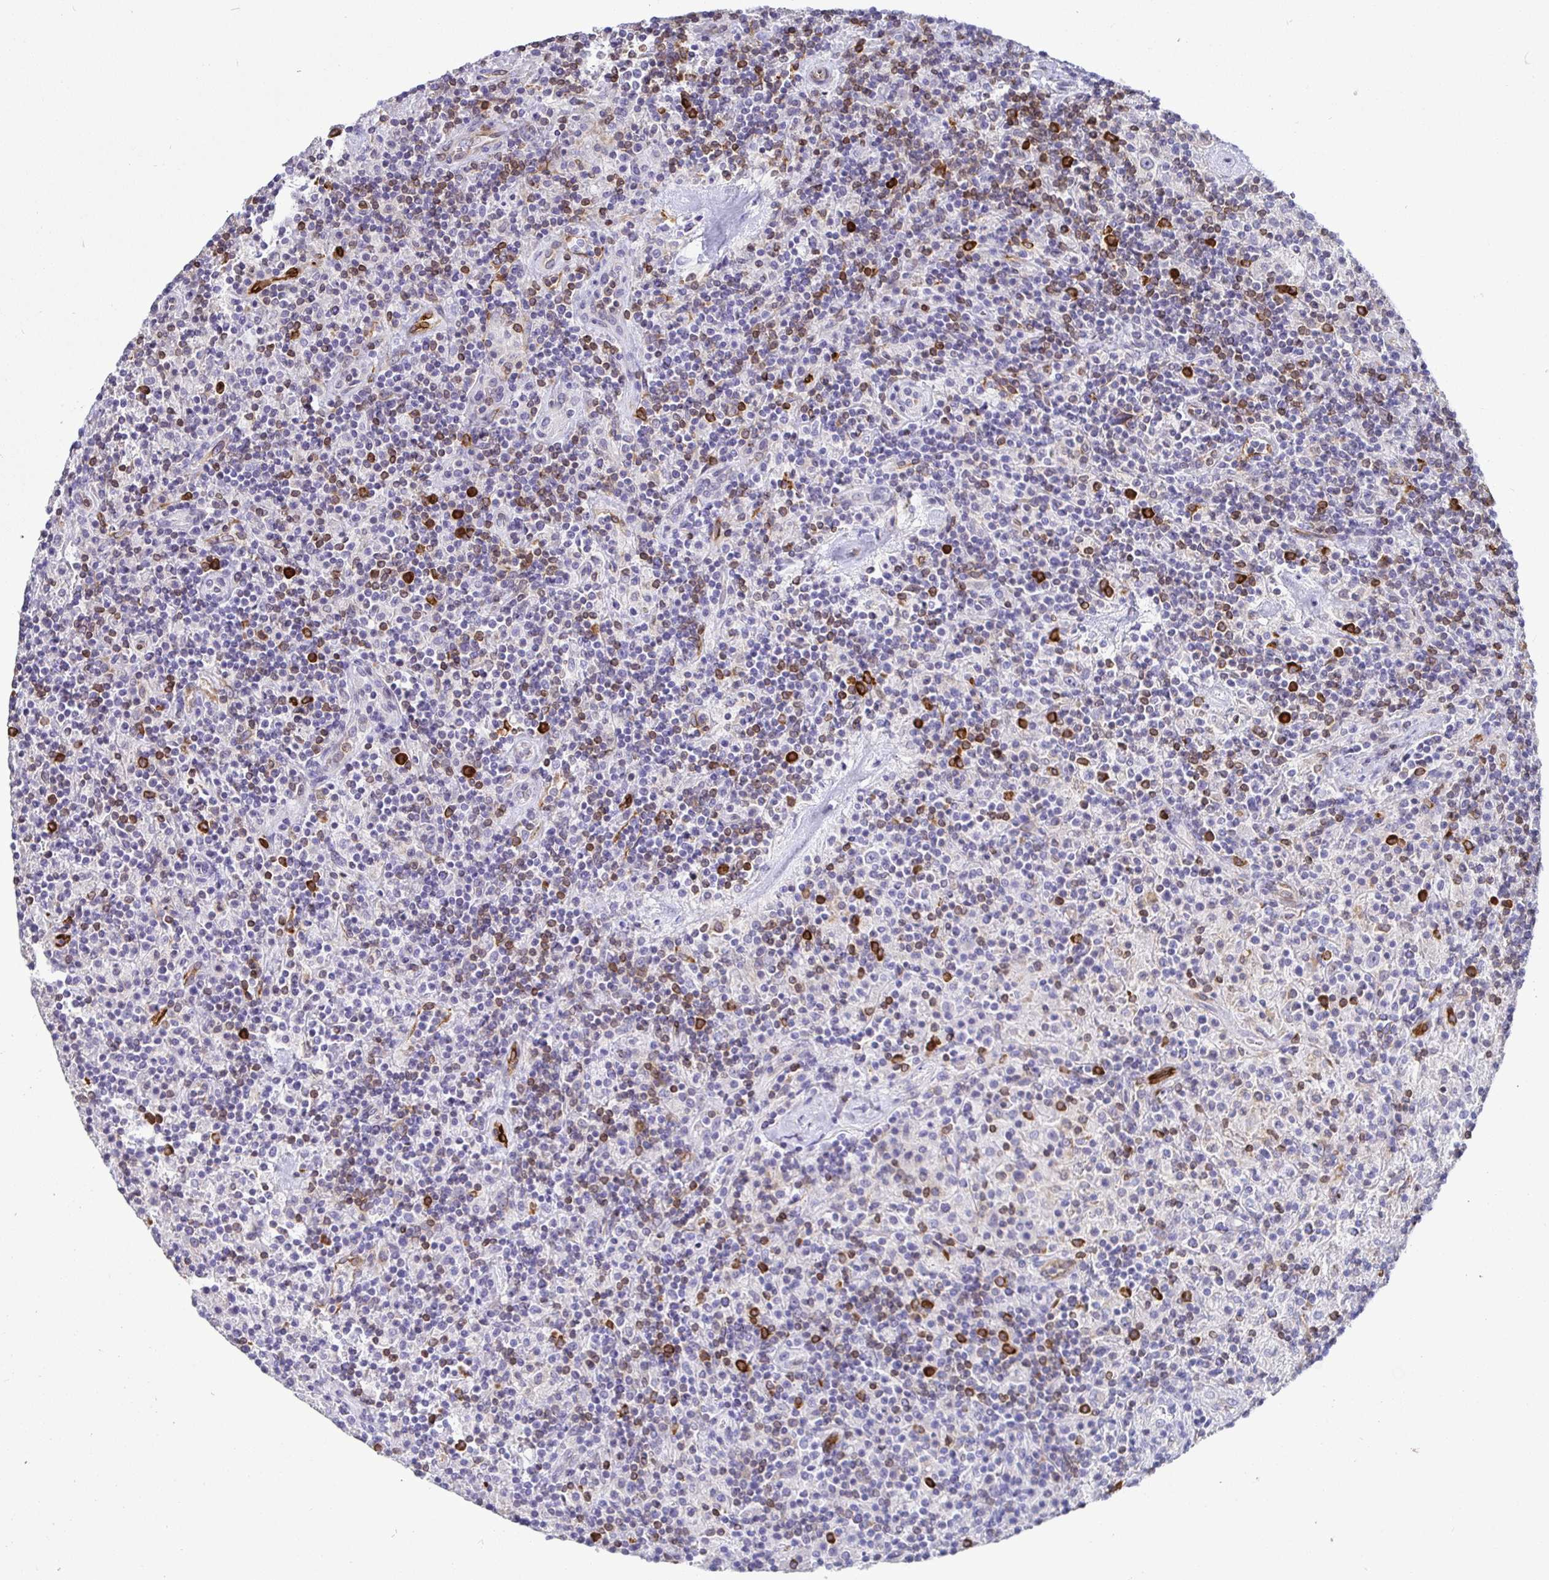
{"staining": {"intensity": "moderate", "quantity": ">75%", "location": "cytoplasmic/membranous"}, "tissue": "lymphoma", "cell_type": "Tumor cells", "image_type": "cancer", "snomed": [{"axis": "morphology", "description": "Hodgkin's disease, NOS"}, {"axis": "topography", "description": "Thymus, NOS"}], "caption": "Human Hodgkin's disease stained for a protein (brown) reveals moderate cytoplasmic/membranous positive positivity in approximately >75% of tumor cells.", "gene": "TP53I11", "patient": {"sex": "female", "age": 17}}